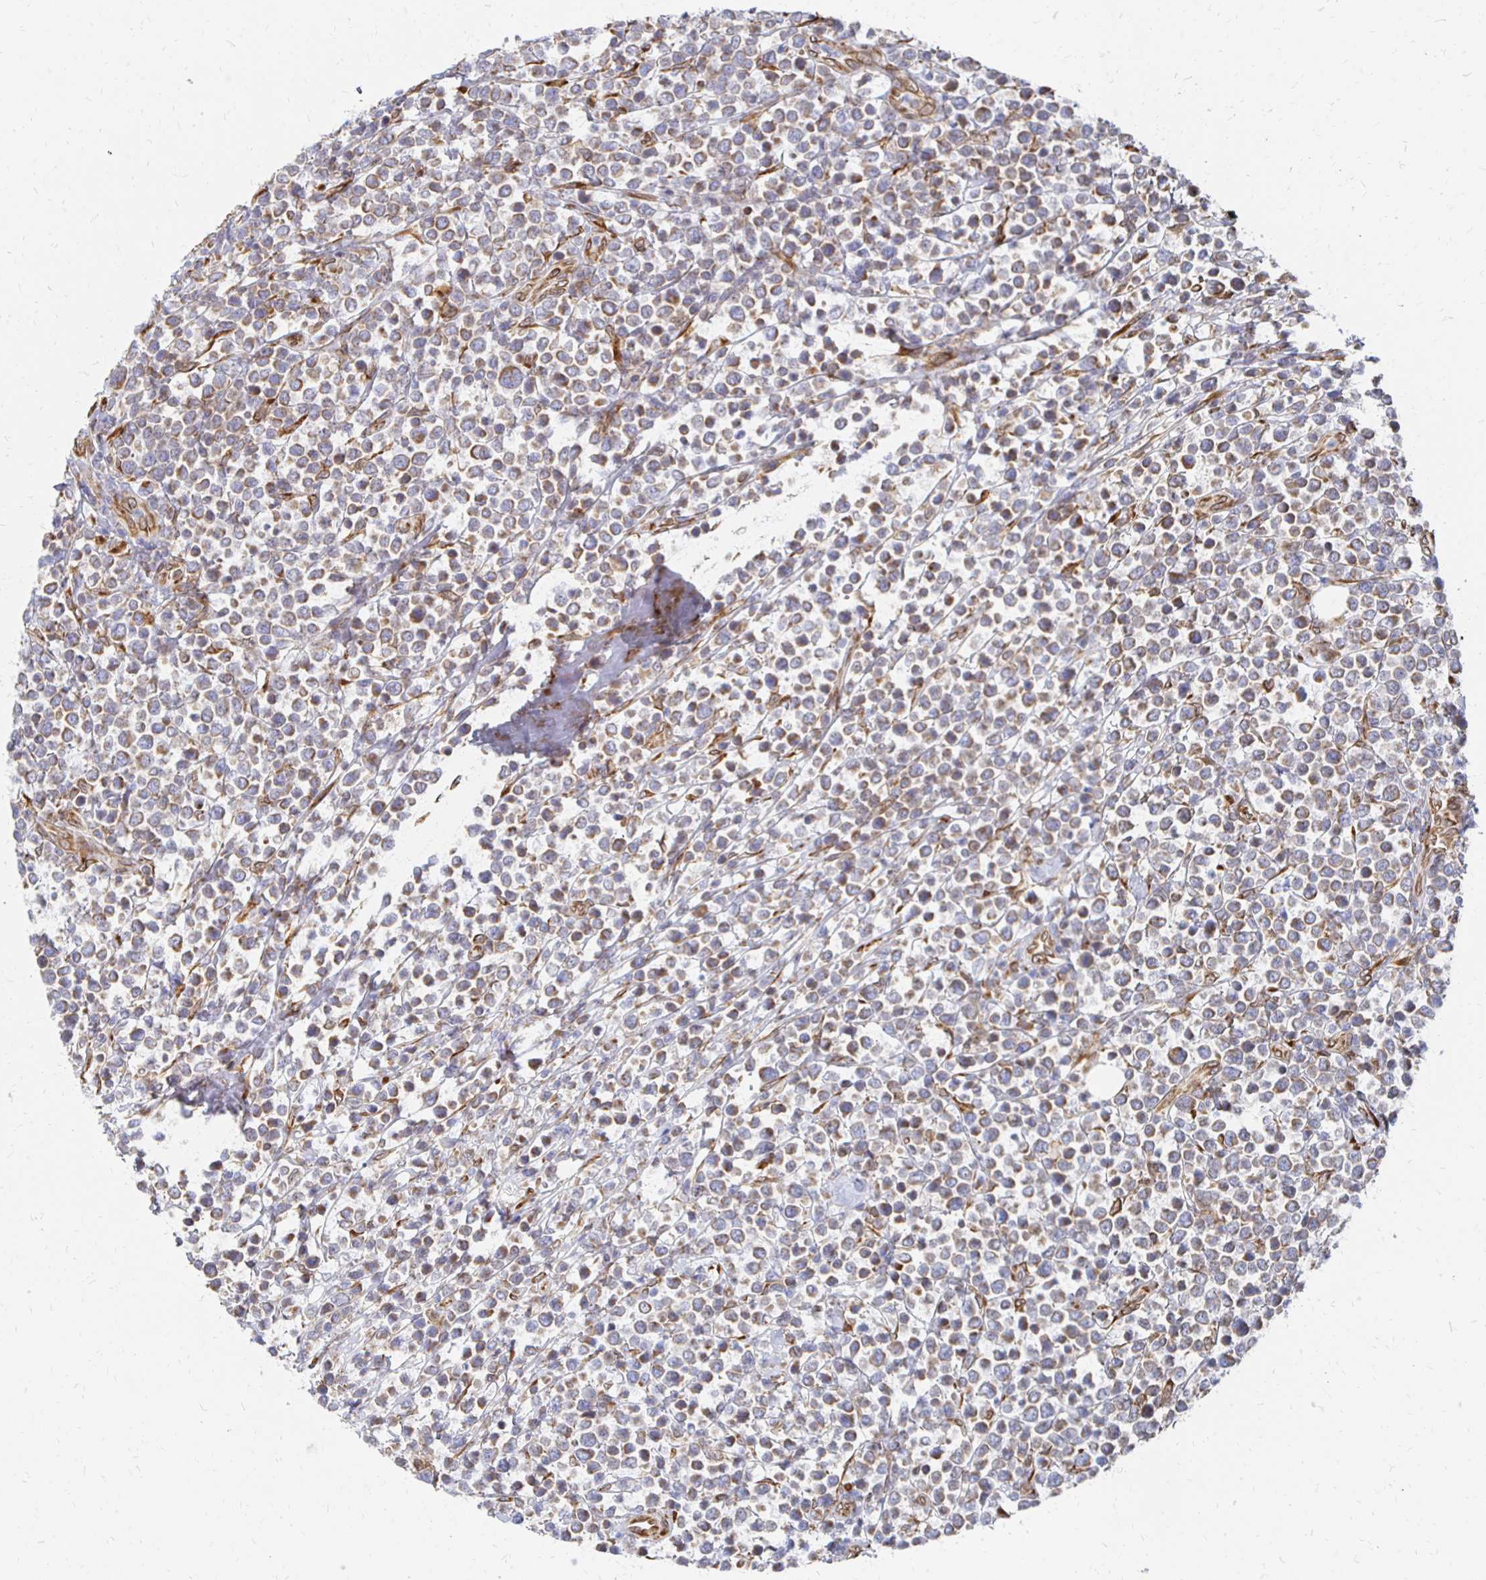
{"staining": {"intensity": "weak", "quantity": "<25%", "location": "cytoplasmic/membranous,nuclear"}, "tissue": "lymphoma", "cell_type": "Tumor cells", "image_type": "cancer", "snomed": [{"axis": "morphology", "description": "Malignant lymphoma, non-Hodgkin's type, High grade"}, {"axis": "topography", "description": "Soft tissue"}], "caption": "An image of malignant lymphoma, non-Hodgkin's type (high-grade) stained for a protein reveals no brown staining in tumor cells.", "gene": "PELI3", "patient": {"sex": "female", "age": 56}}